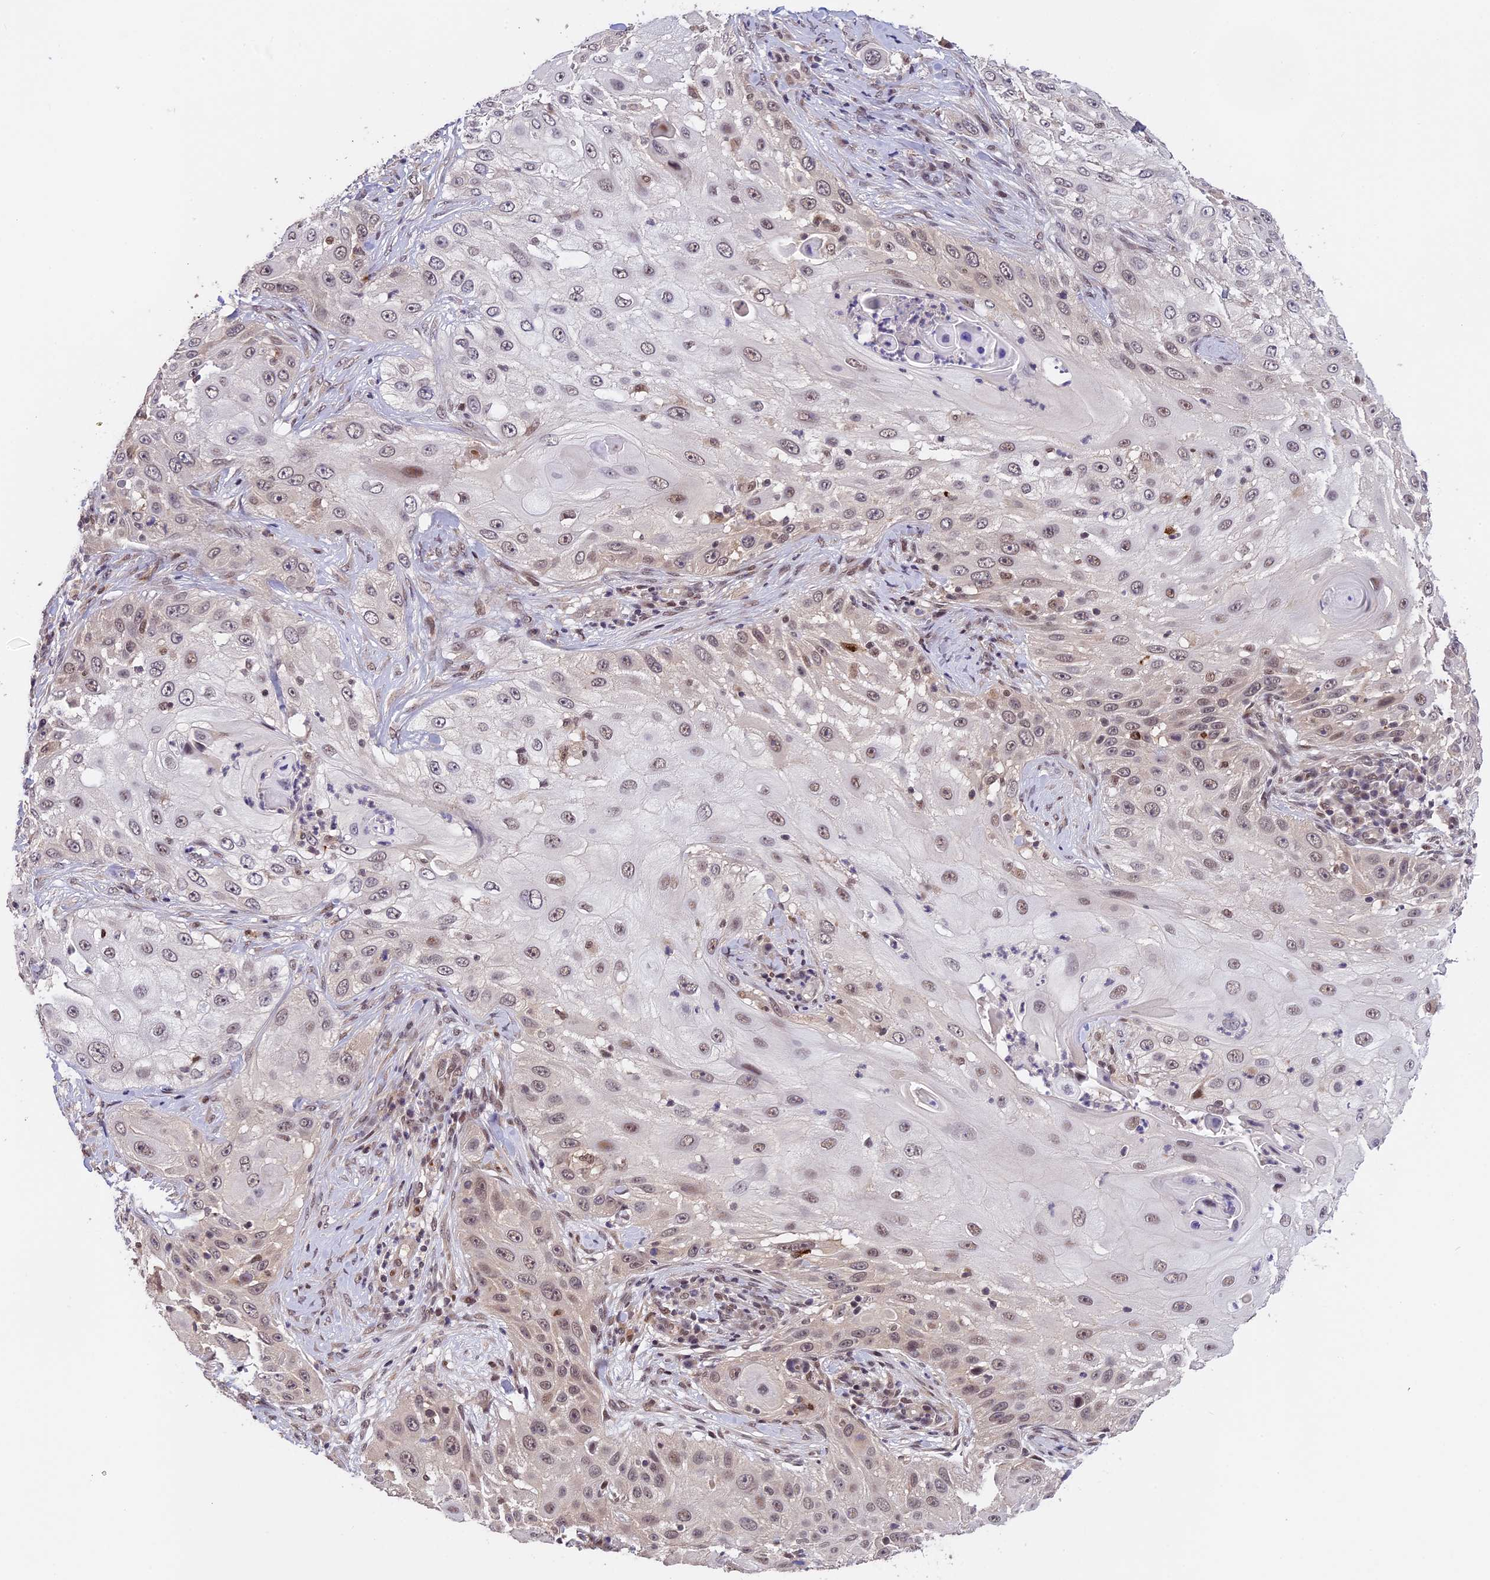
{"staining": {"intensity": "weak", "quantity": "<25%", "location": "nuclear"}, "tissue": "skin cancer", "cell_type": "Tumor cells", "image_type": "cancer", "snomed": [{"axis": "morphology", "description": "Squamous cell carcinoma, NOS"}, {"axis": "topography", "description": "Skin"}], "caption": "Immunohistochemistry histopathology image of neoplastic tissue: human skin cancer stained with DAB displays no significant protein staining in tumor cells.", "gene": "POLR2C", "patient": {"sex": "female", "age": 44}}